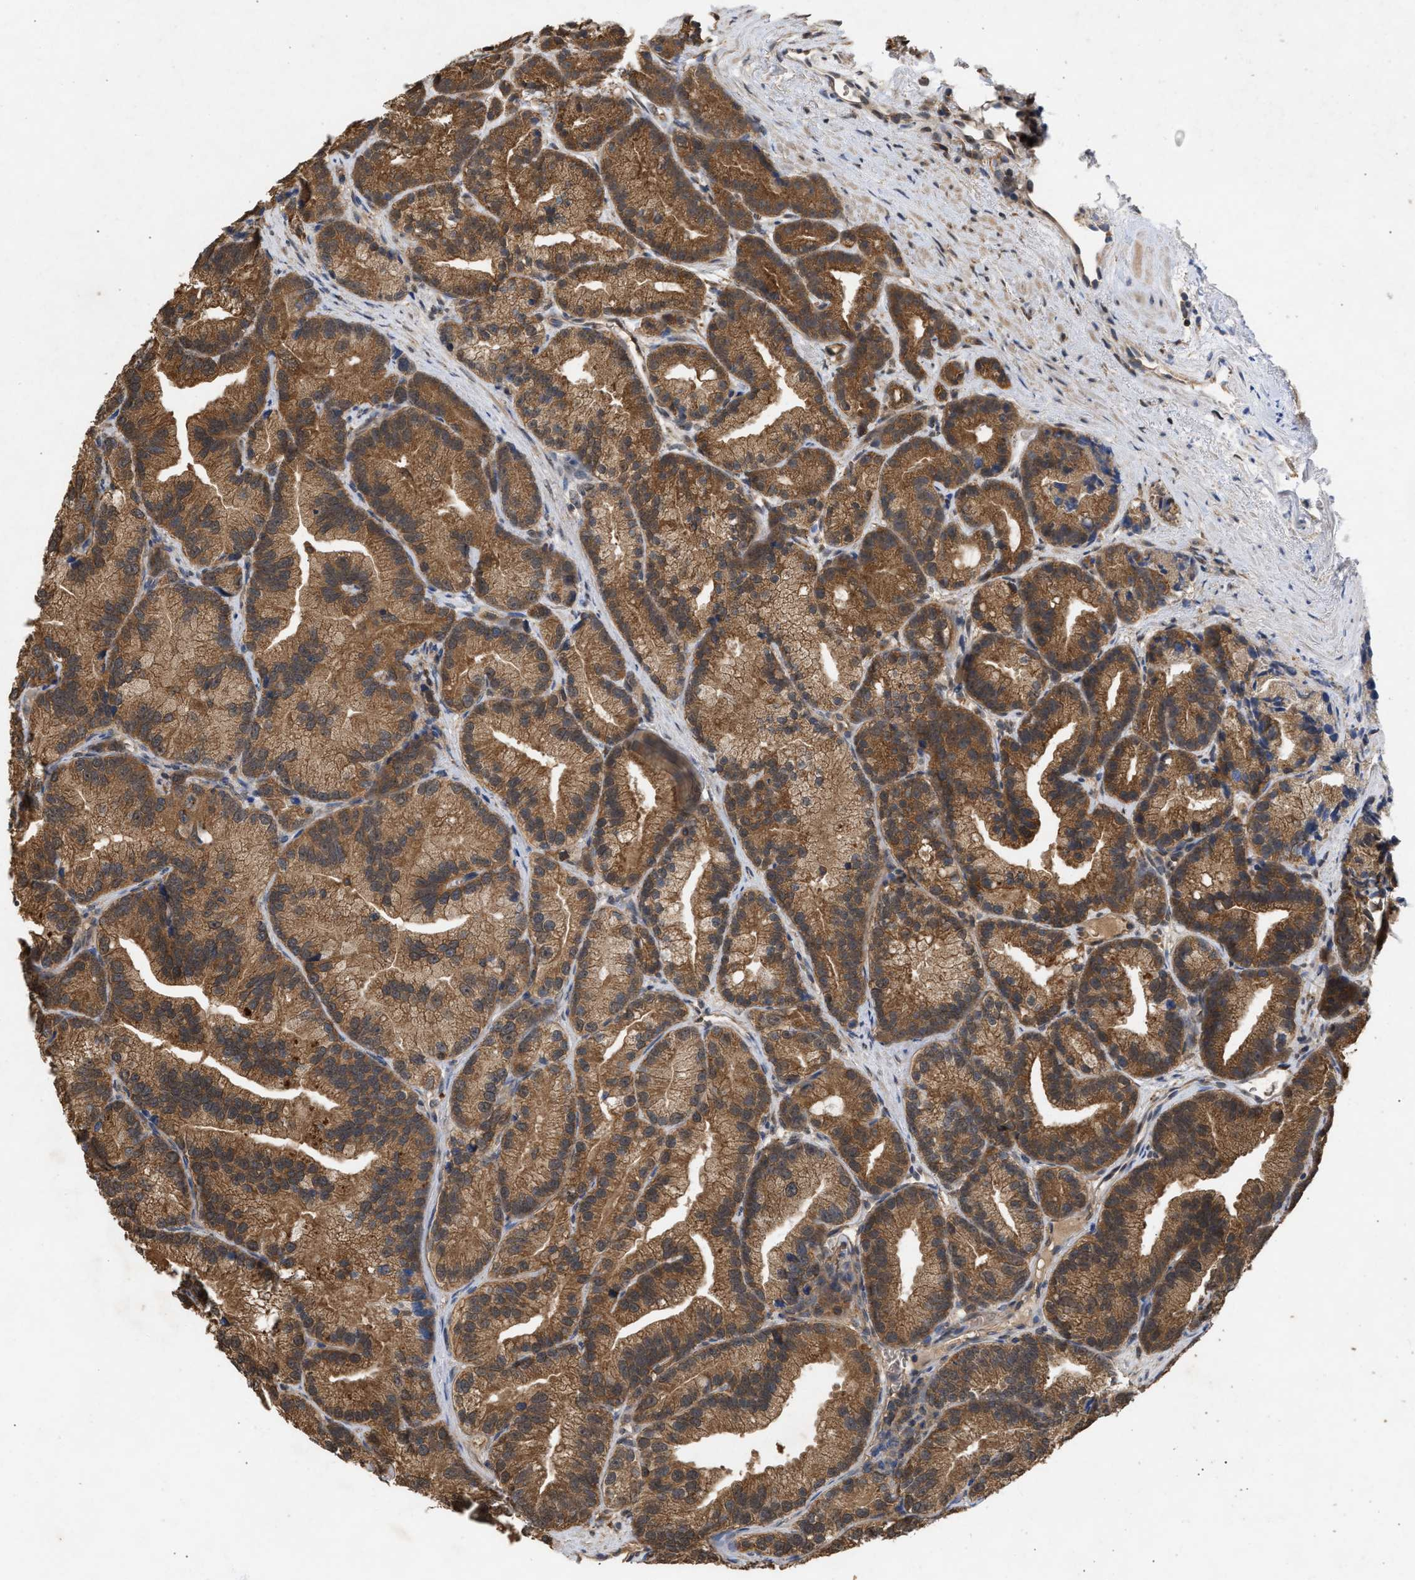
{"staining": {"intensity": "strong", "quantity": ">75%", "location": "cytoplasmic/membranous"}, "tissue": "prostate cancer", "cell_type": "Tumor cells", "image_type": "cancer", "snomed": [{"axis": "morphology", "description": "Adenocarcinoma, Low grade"}, {"axis": "topography", "description": "Prostate"}], "caption": "Tumor cells show strong cytoplasmic/membranous expression in about >75% of cells in prostate cancer (low-grade adenocarcinoma).", "gene": "FITM1", "patient": {"sex": "male", "age": 89}}